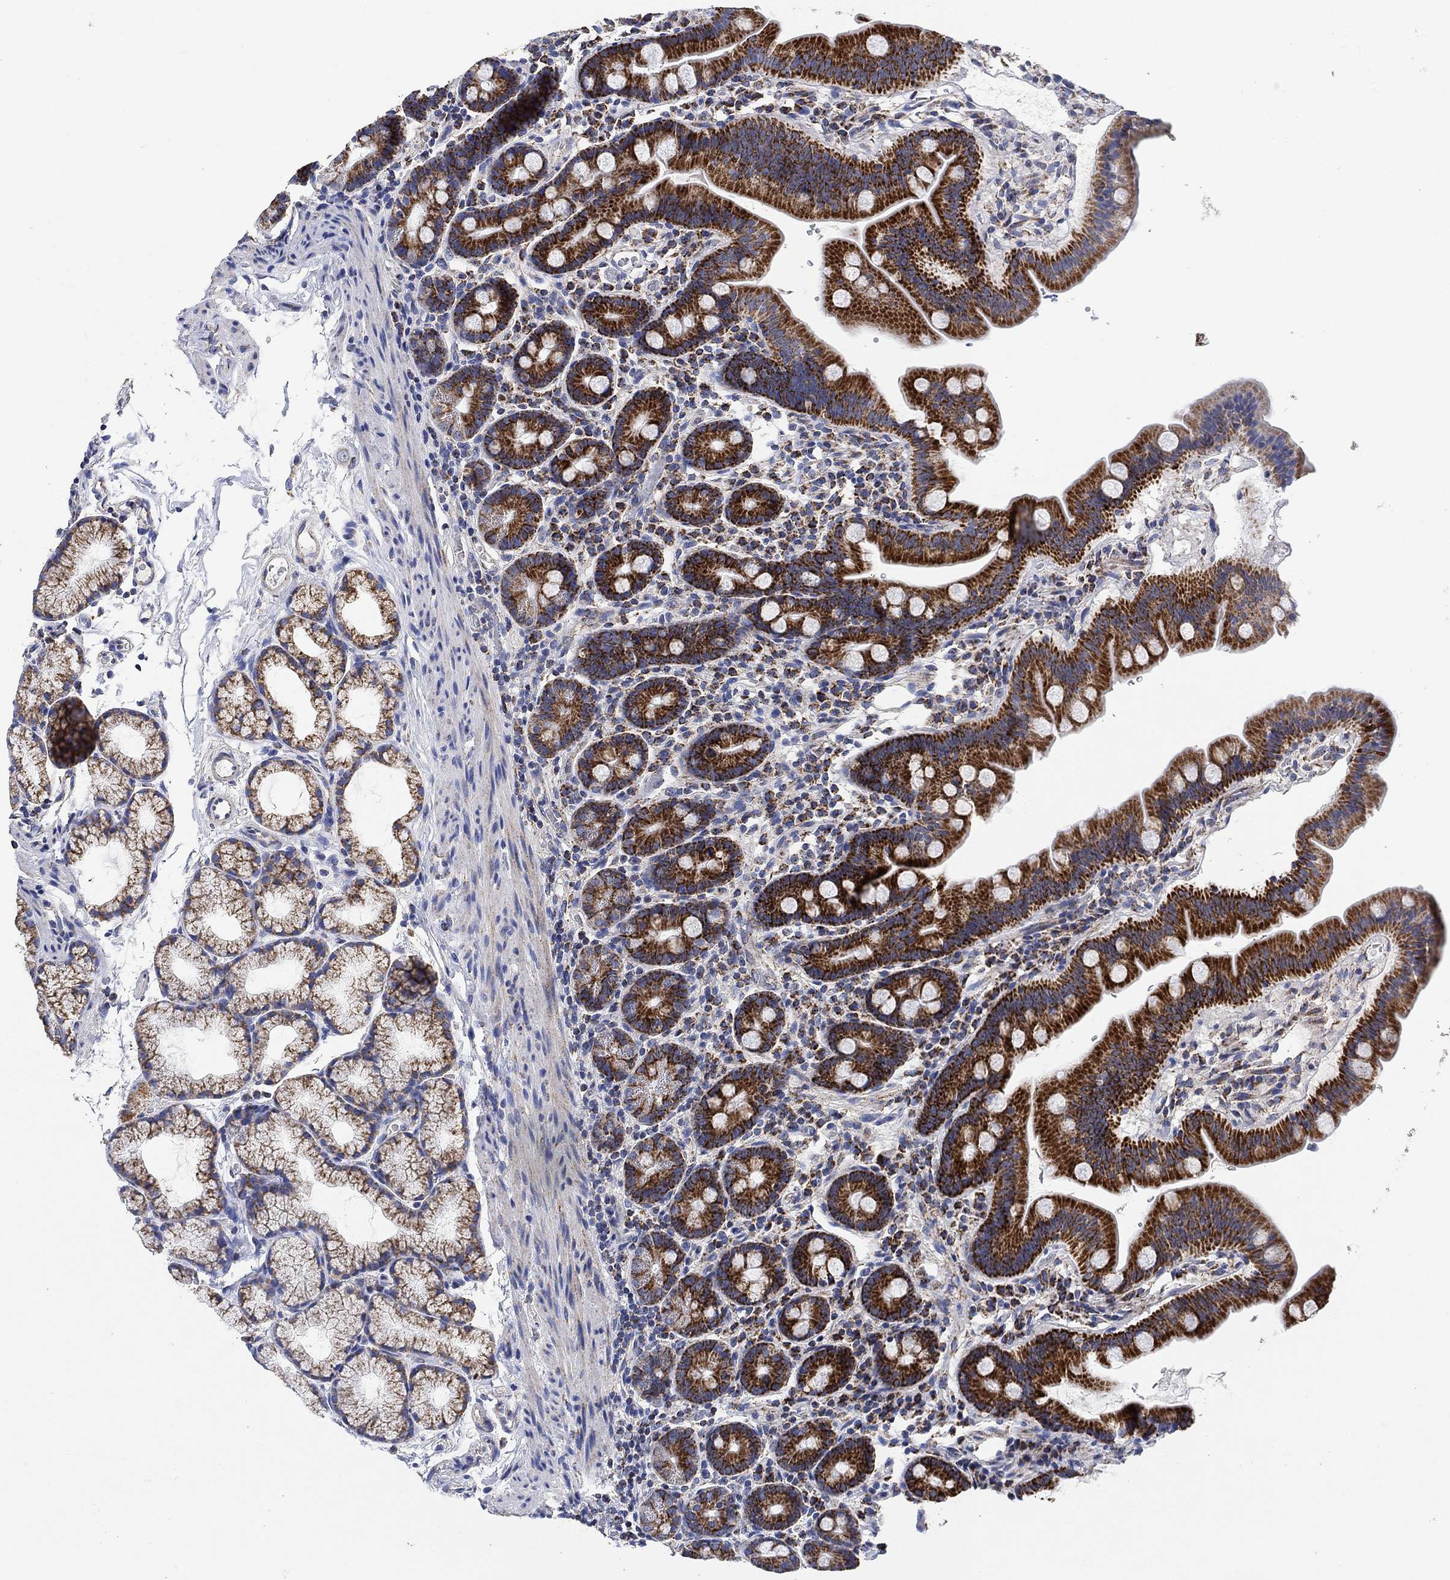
{"staining": {"intensity": "strong", "quantity": ">75%", "location": "cytoplasmic/membranous"}, "tissue": "duodenum", "cell_type": "Glandular cells", "image_type": "normal", "snomed": [{"axis": "morphology", "description": "Normal tissue, NOS"}, {"axis": "topography", "description": "Duodenum"}], "caption": "Protein staining of benign duodenum shows strong cytoplasmic/membranous positivity in approximately >75% of glandular cells.", "gene": "NDUFS3", "patient": {"sex": "male", "age": 59}}